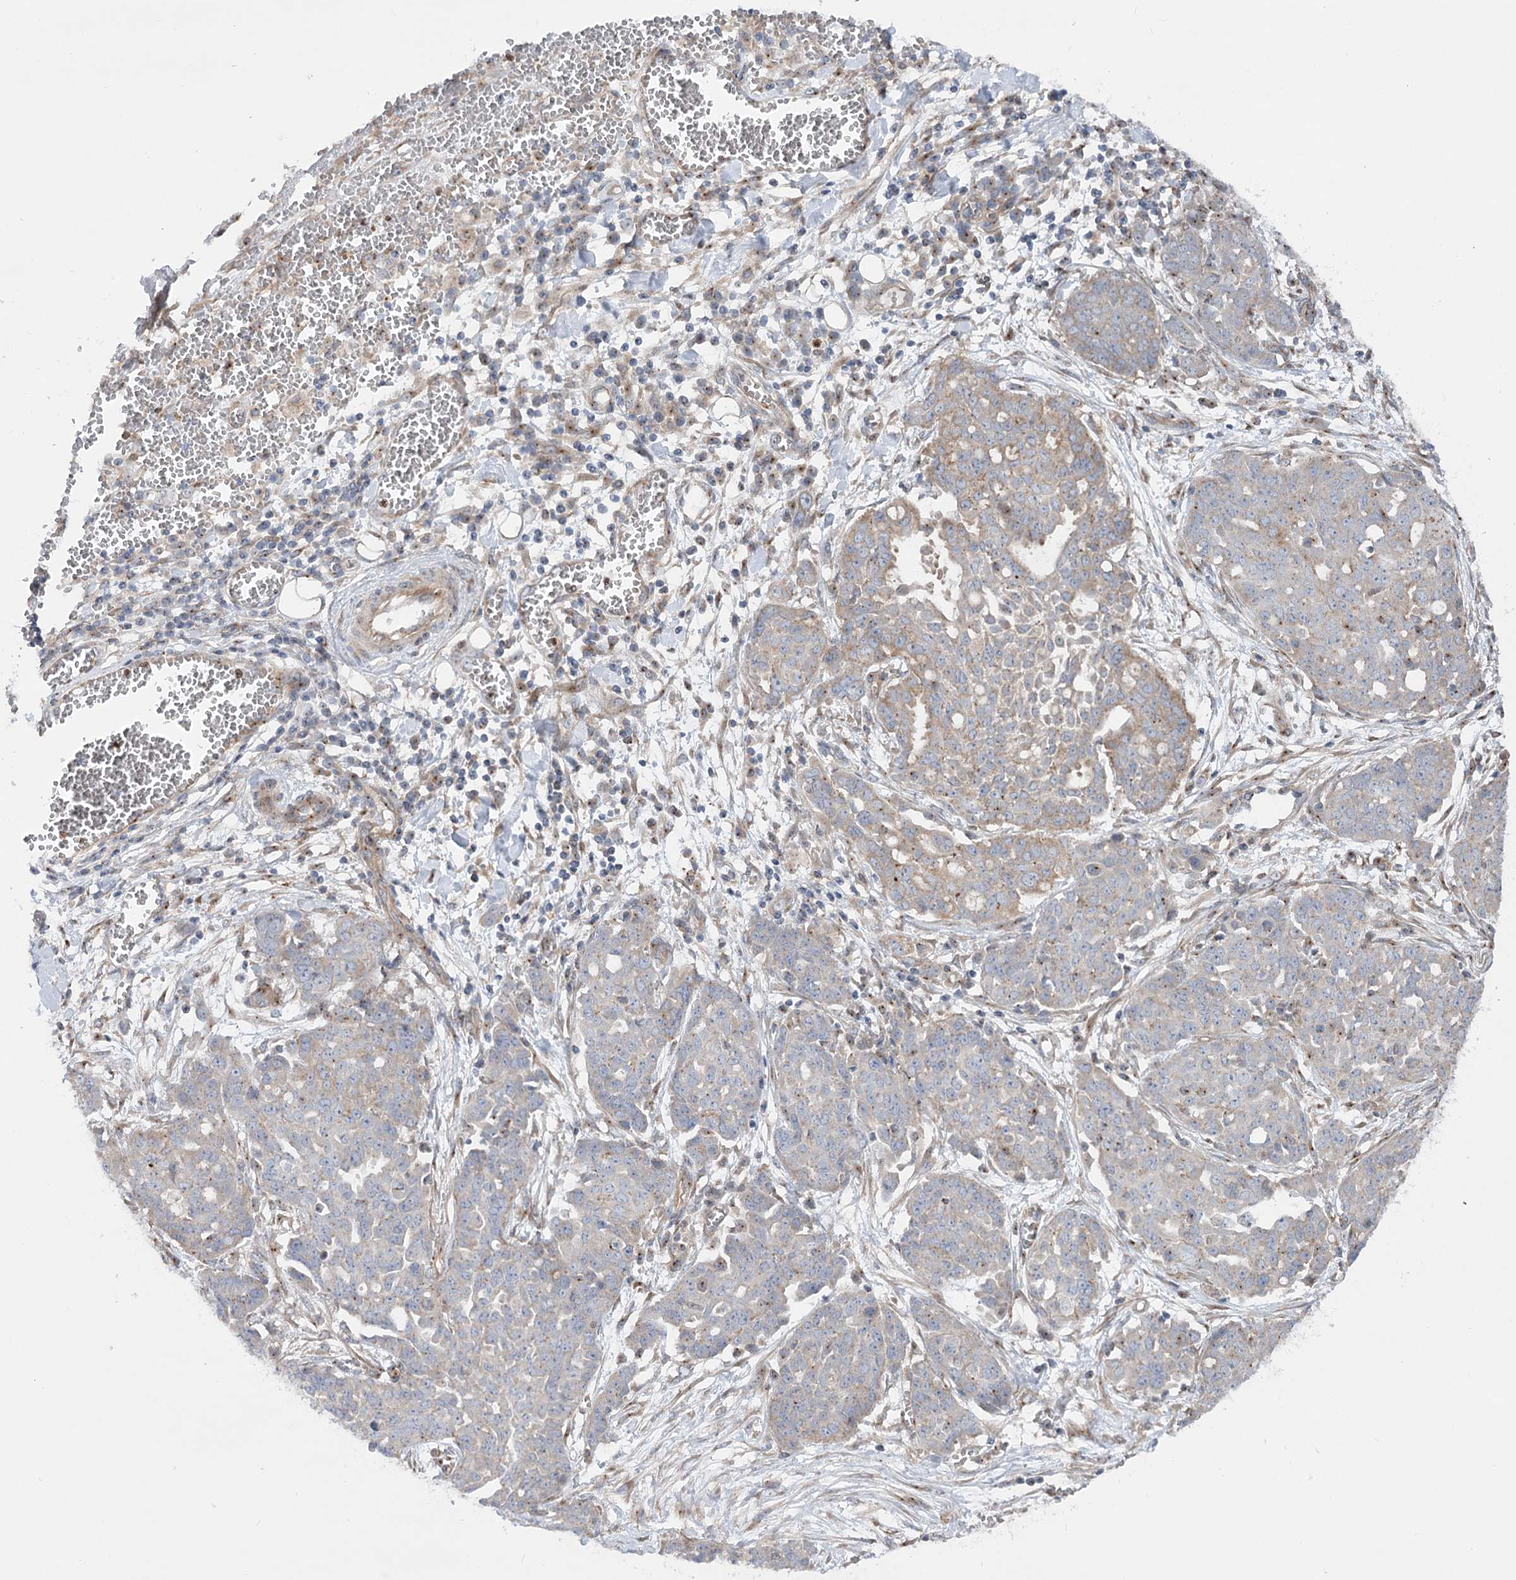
{"staining": {"intensity": "weak", "quantity": "<25%", "location": "cytoplasmic/membranous"}, "tissue": "ovarian cancer", "cell_type": "Tumor cells", "image_type": "cancer", "snomed": [{"axis": "morphology", "description": "Cystadenocarcinoma, serous, NOS"}, {"axis": "topography", "description": "Soft tissue"}, {"axis": "topography", "description": "Ovary"}], "caption": "IHC image of neoplastic tissue: serous cystadenocarcinoma (ovarian) stained with DAB (3,3'-diaminobenzidine) reveals no significant protein positivity in tumor cells. (DAB (3,3'-diaminobenzidine) immunohistochemistry (IHC) visualized using brightfield microscopy, high magnification).", "gene": "SCN11A", "patient": {"sex": "female", "age": 57}}